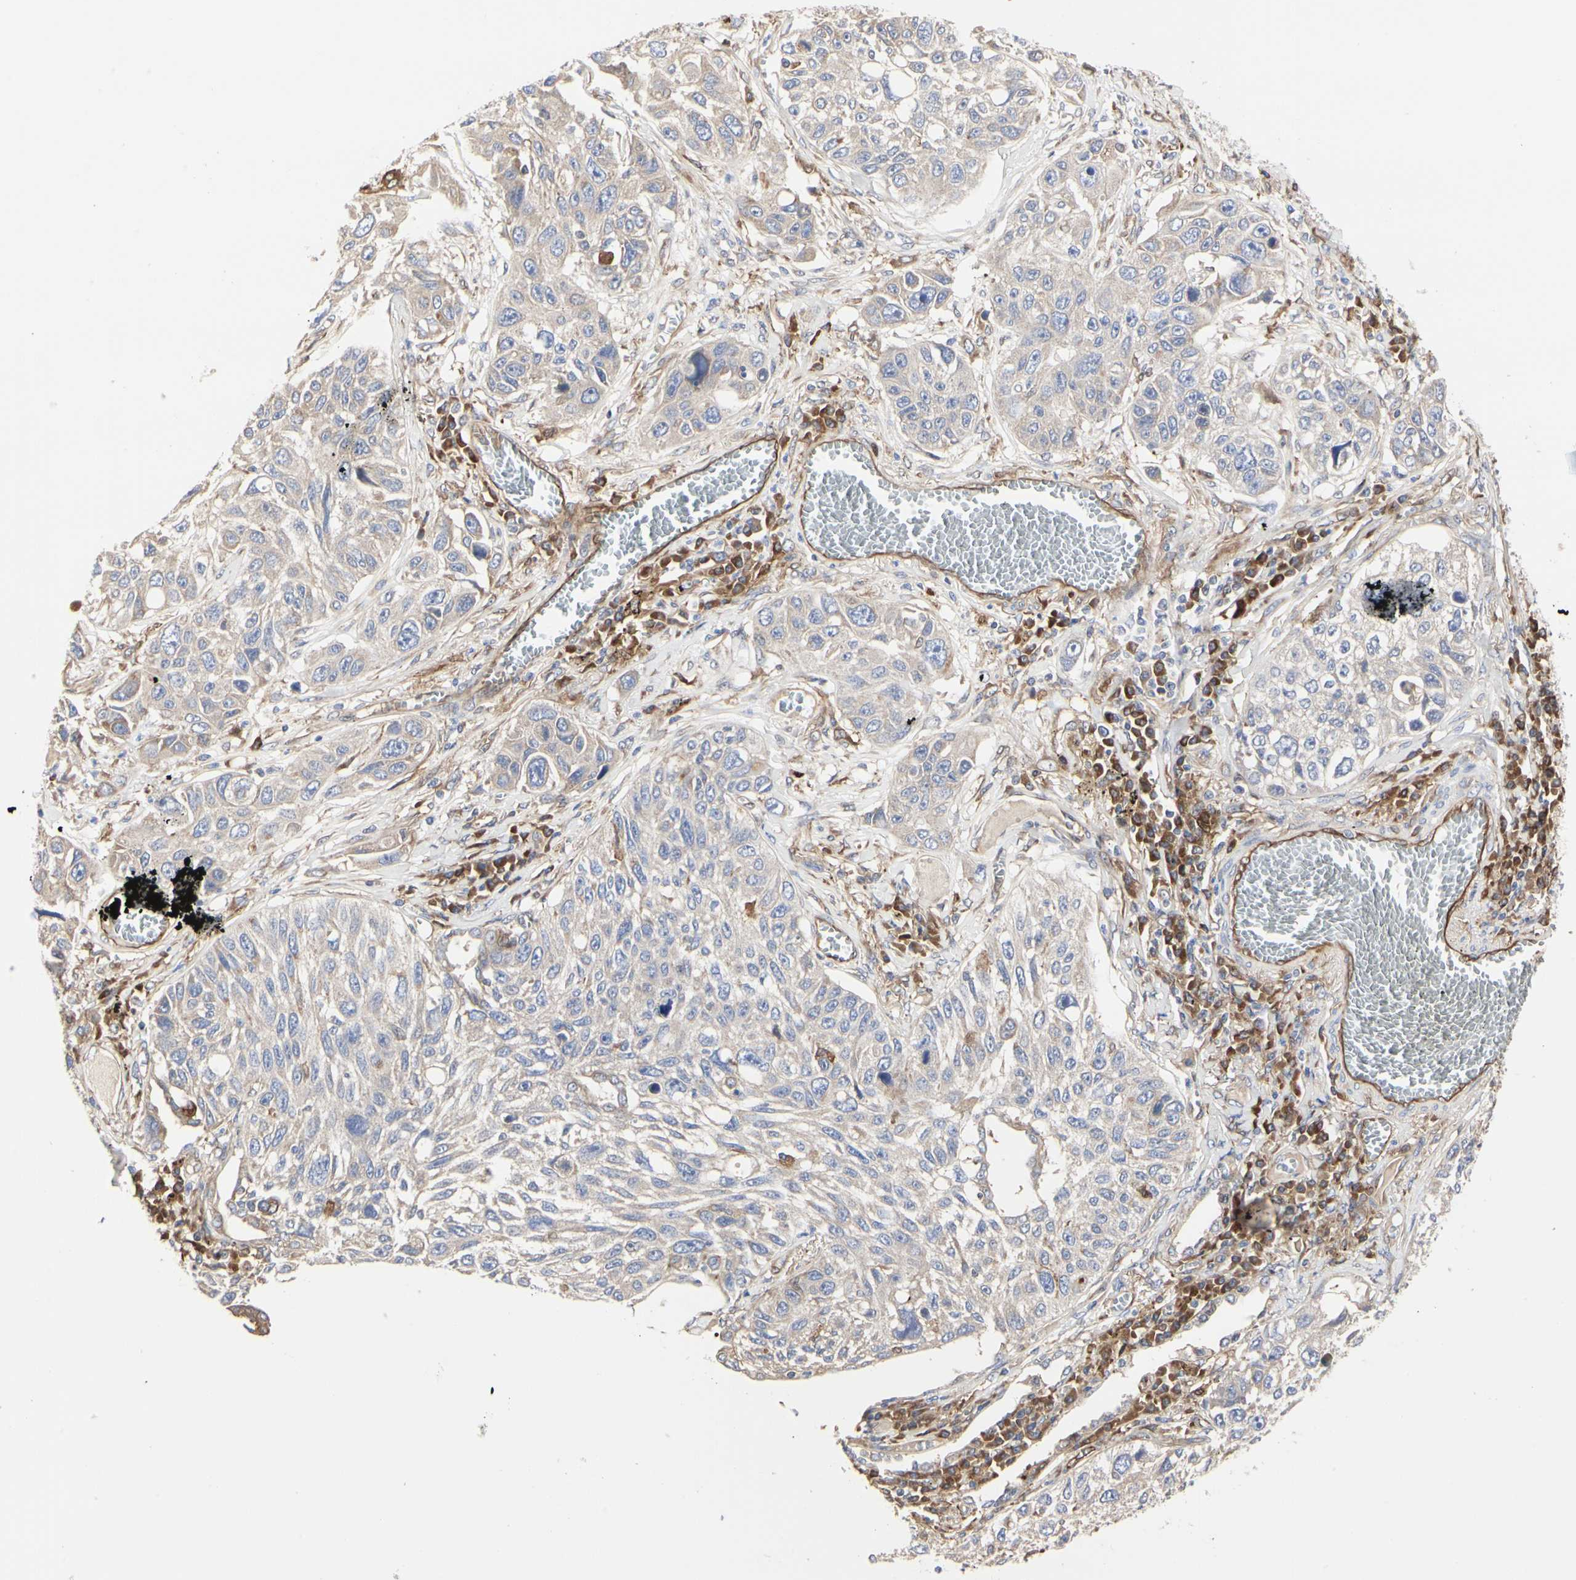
{"staining": {"intensity": "weak", "quantity": ">75%", "location": "cytoplasmic/membranous"}, "tissue": "lung cancer", "cell_type": "Tumor cells", "image_type": "cancer", "snomed": [{"axis": "morphology", "description": "Squamous cell carcinoma, NOS"}, {"axis": "topography", "description": "Lung"}], "caption": "Tumor cells exhibit weak cytoplasmic/membranous staining in approximately >75% of cells in lung cancer. The staining was performed using DAB (3,3'-diaminobenzidine) to visualize the protein expression in brown, while the nuclei were stained in blue with hematoxylin (Magnification: 20x).", "gene": "C3orf52", "patient": {"sex": "male", "age": 71}}